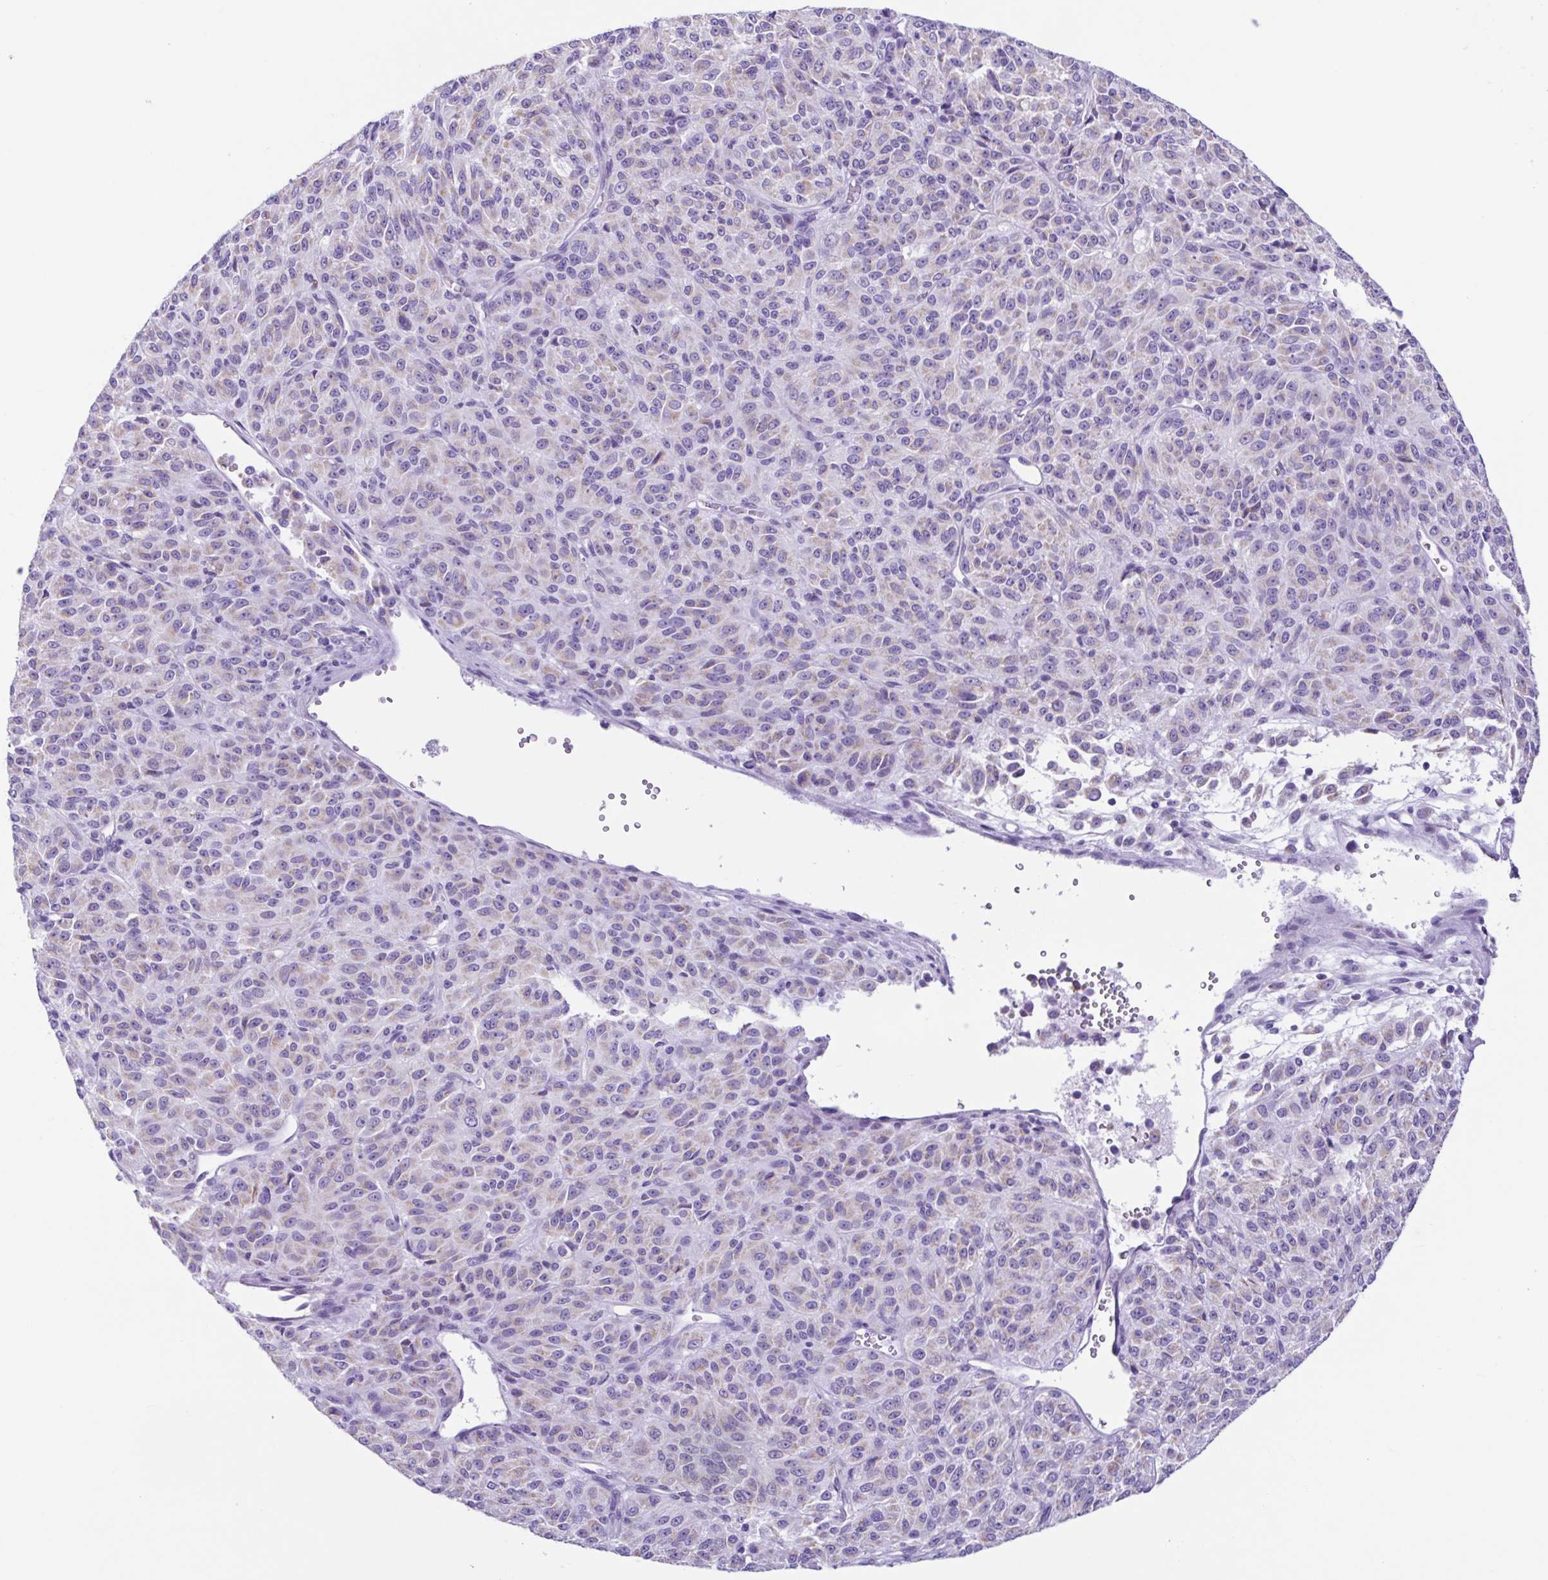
{"staining": {"intensity": "weak", "quantity": ">75%", "location": "cytoplasmic/membranous"}, "tissue": "melanoma", "cell_type": "Tumor cells", "image_type": "cancer", "snomed": [{"axis": "morphology", "description": "Malignant melanoma, Metastatic site"}, {"axis": "topography", "description": "Brain"}], "caption": "Immunohistochemical staining of human malignant melanoma (metastatic site) displays low levels of weak cytoplasmic/membranous positivity in about >75% of tumor cells.", "gene": "ACTRT3", "patient": {"sex": "female", "age": 56}}